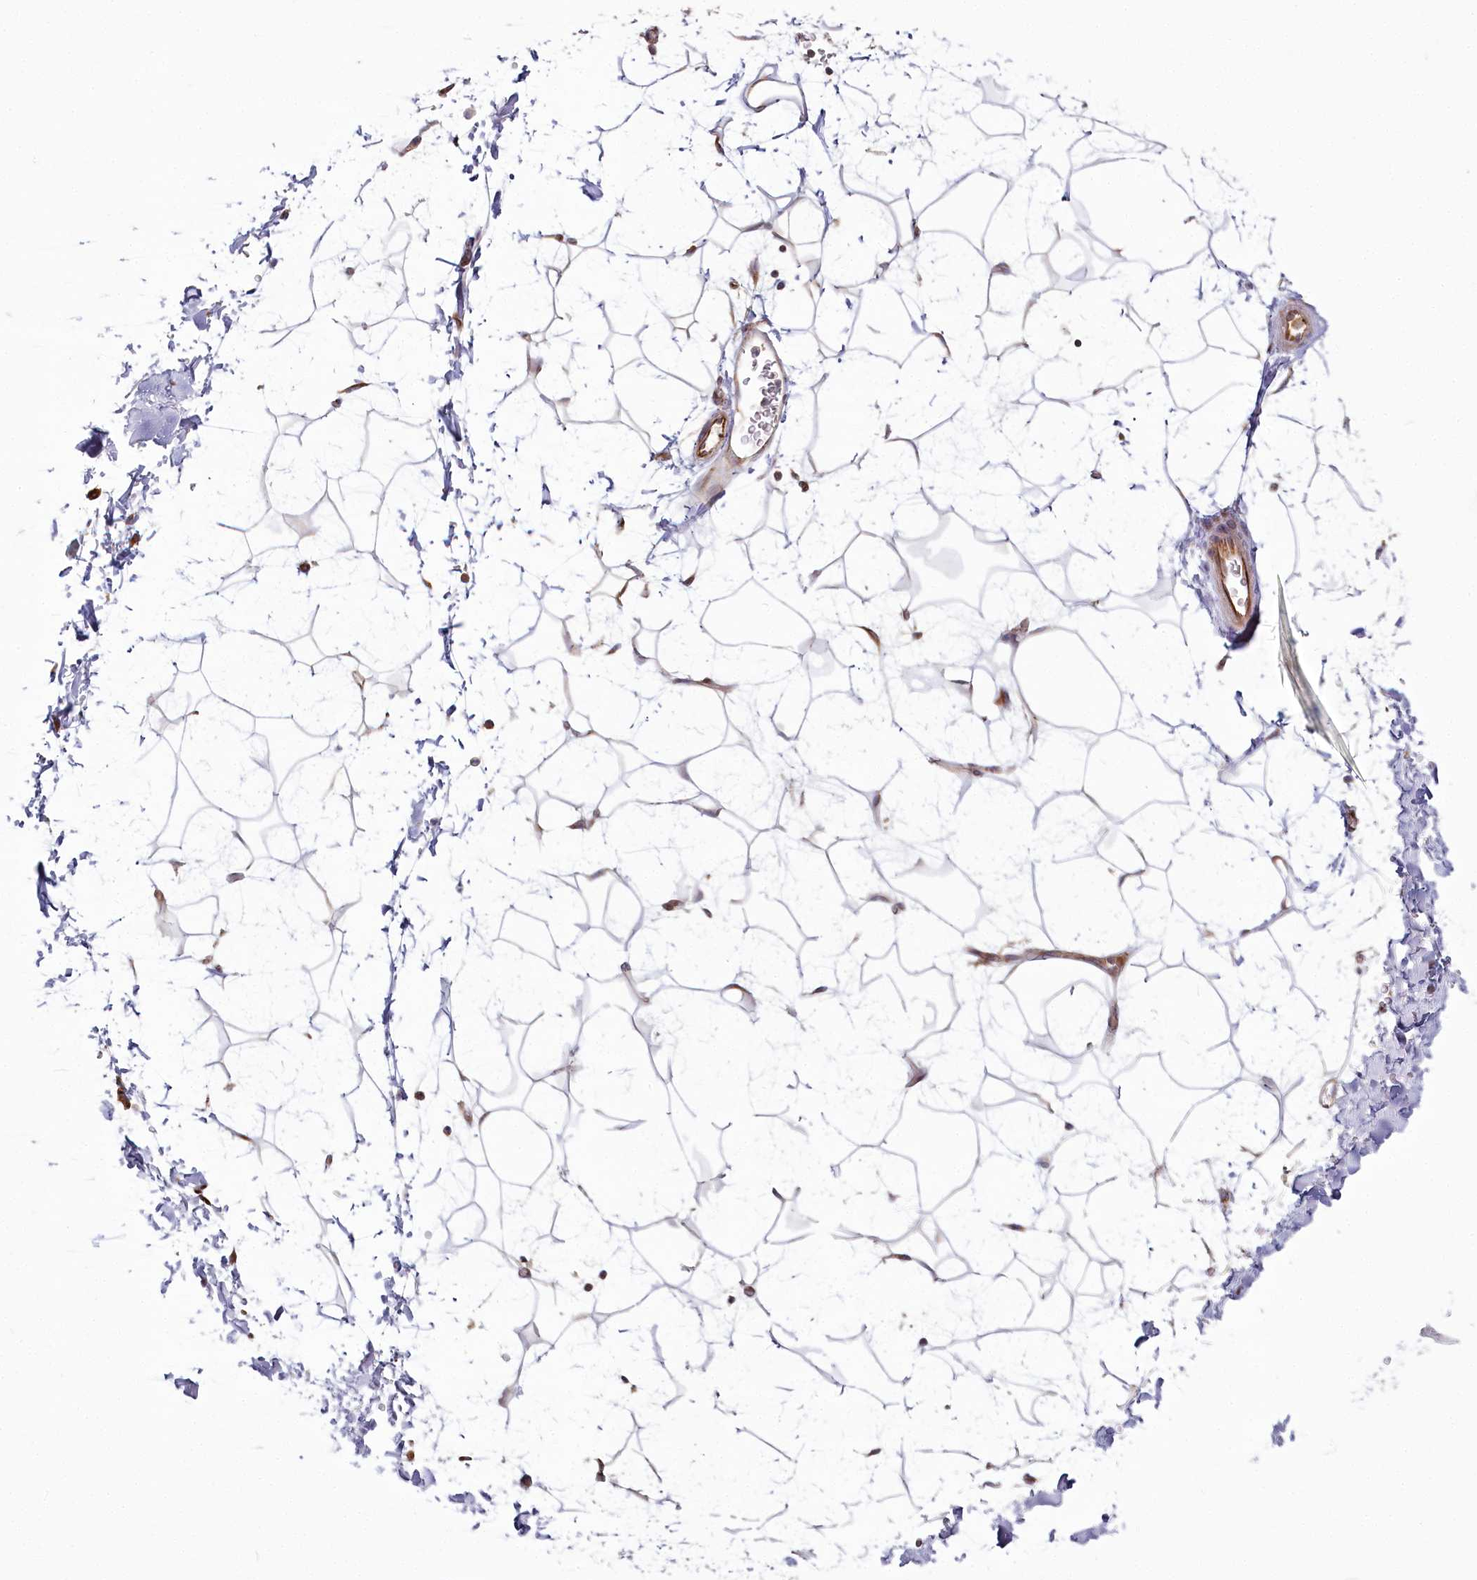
{"staining": {"intensity": "moderate", "quantity": "<25%", "location": "cytoplasmic/membranous"}, "tissue": "adipose tissue", "cell_type": "Adipocytes", "image_type": "normal", "snomed": [{"axis": "morphology", "description": "Normal tissue, NOS"}, {"axis": "topography", "description": "Soft tissue"}], "caption": "Immunohistochemical staining of benign human adipose tissue reveals <25% levels of moderate cytoplasmic/membranous protein expression in approximately <25% of adipocytes. Nuclei are stained in blue.", "gene": "POGLUT1", "patient": {"sex": "male", "age": 72}}